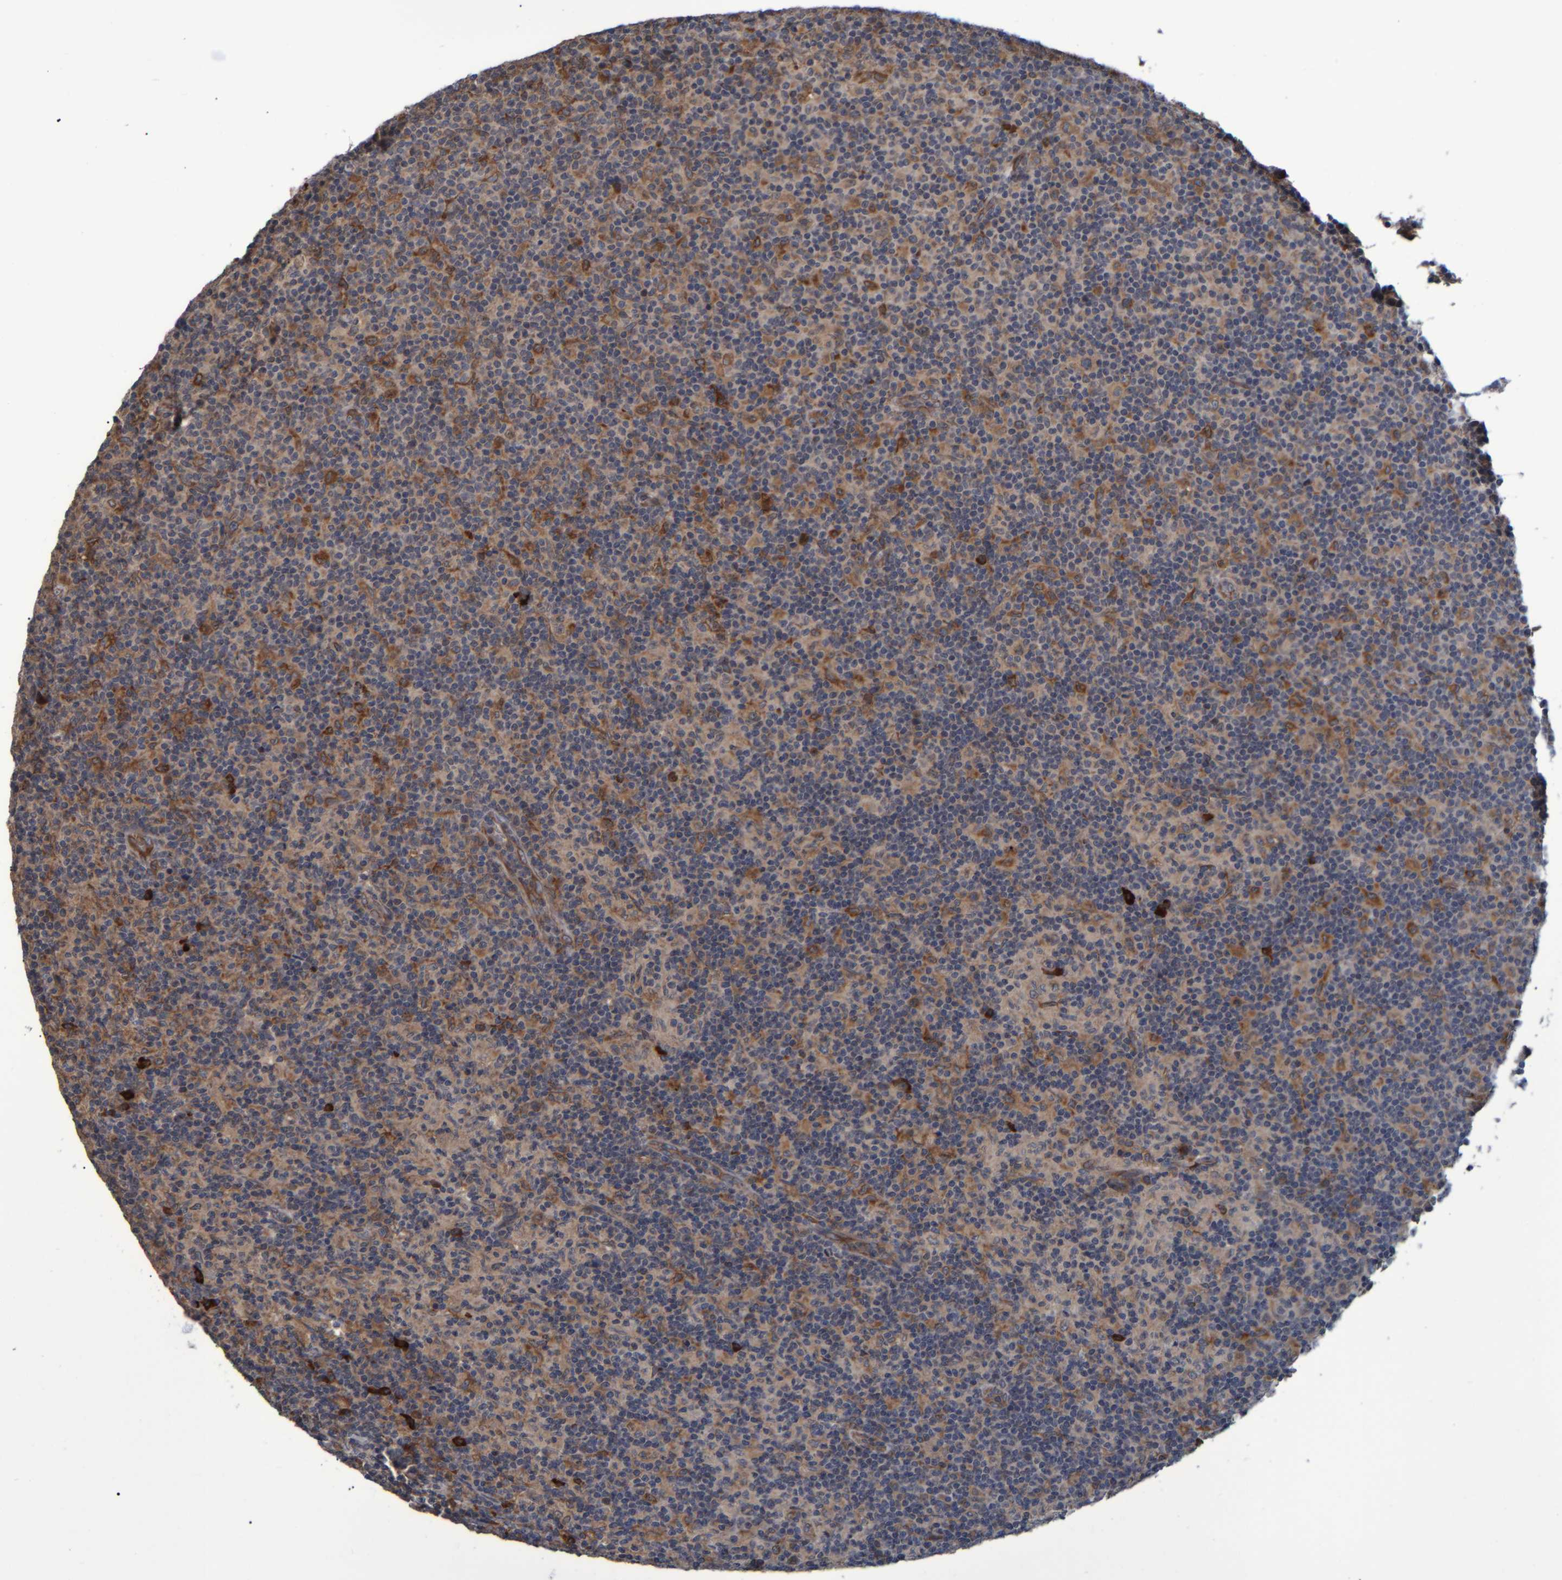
{"staining": {"intensity": "moderate", "quantity": ">75%", "location": "cytoplasmic/membranous"}, "tissue": "lymph node", "cell_type": "Germinal center cells", "image_type": "normal", "snomed": [{"axis": "morphology", "description": "Normal tissue, NOS"}, {"axis": "morphology", "description": "Inflammation, NOS"}, {"axis": "topography", "description": "Lymph node"}], "caption": "Protein staining demonstrates moderate cytoplasmic/membranous positivity in about >75% of germinal center cells in unremarkable lymph node. (Stains: DAB in brown, nuclei in blue, Microscopy: brightfield microscopy at high magnification).", "gene": "SPAG5", "patient": {"sex": "male", "age": 55}}